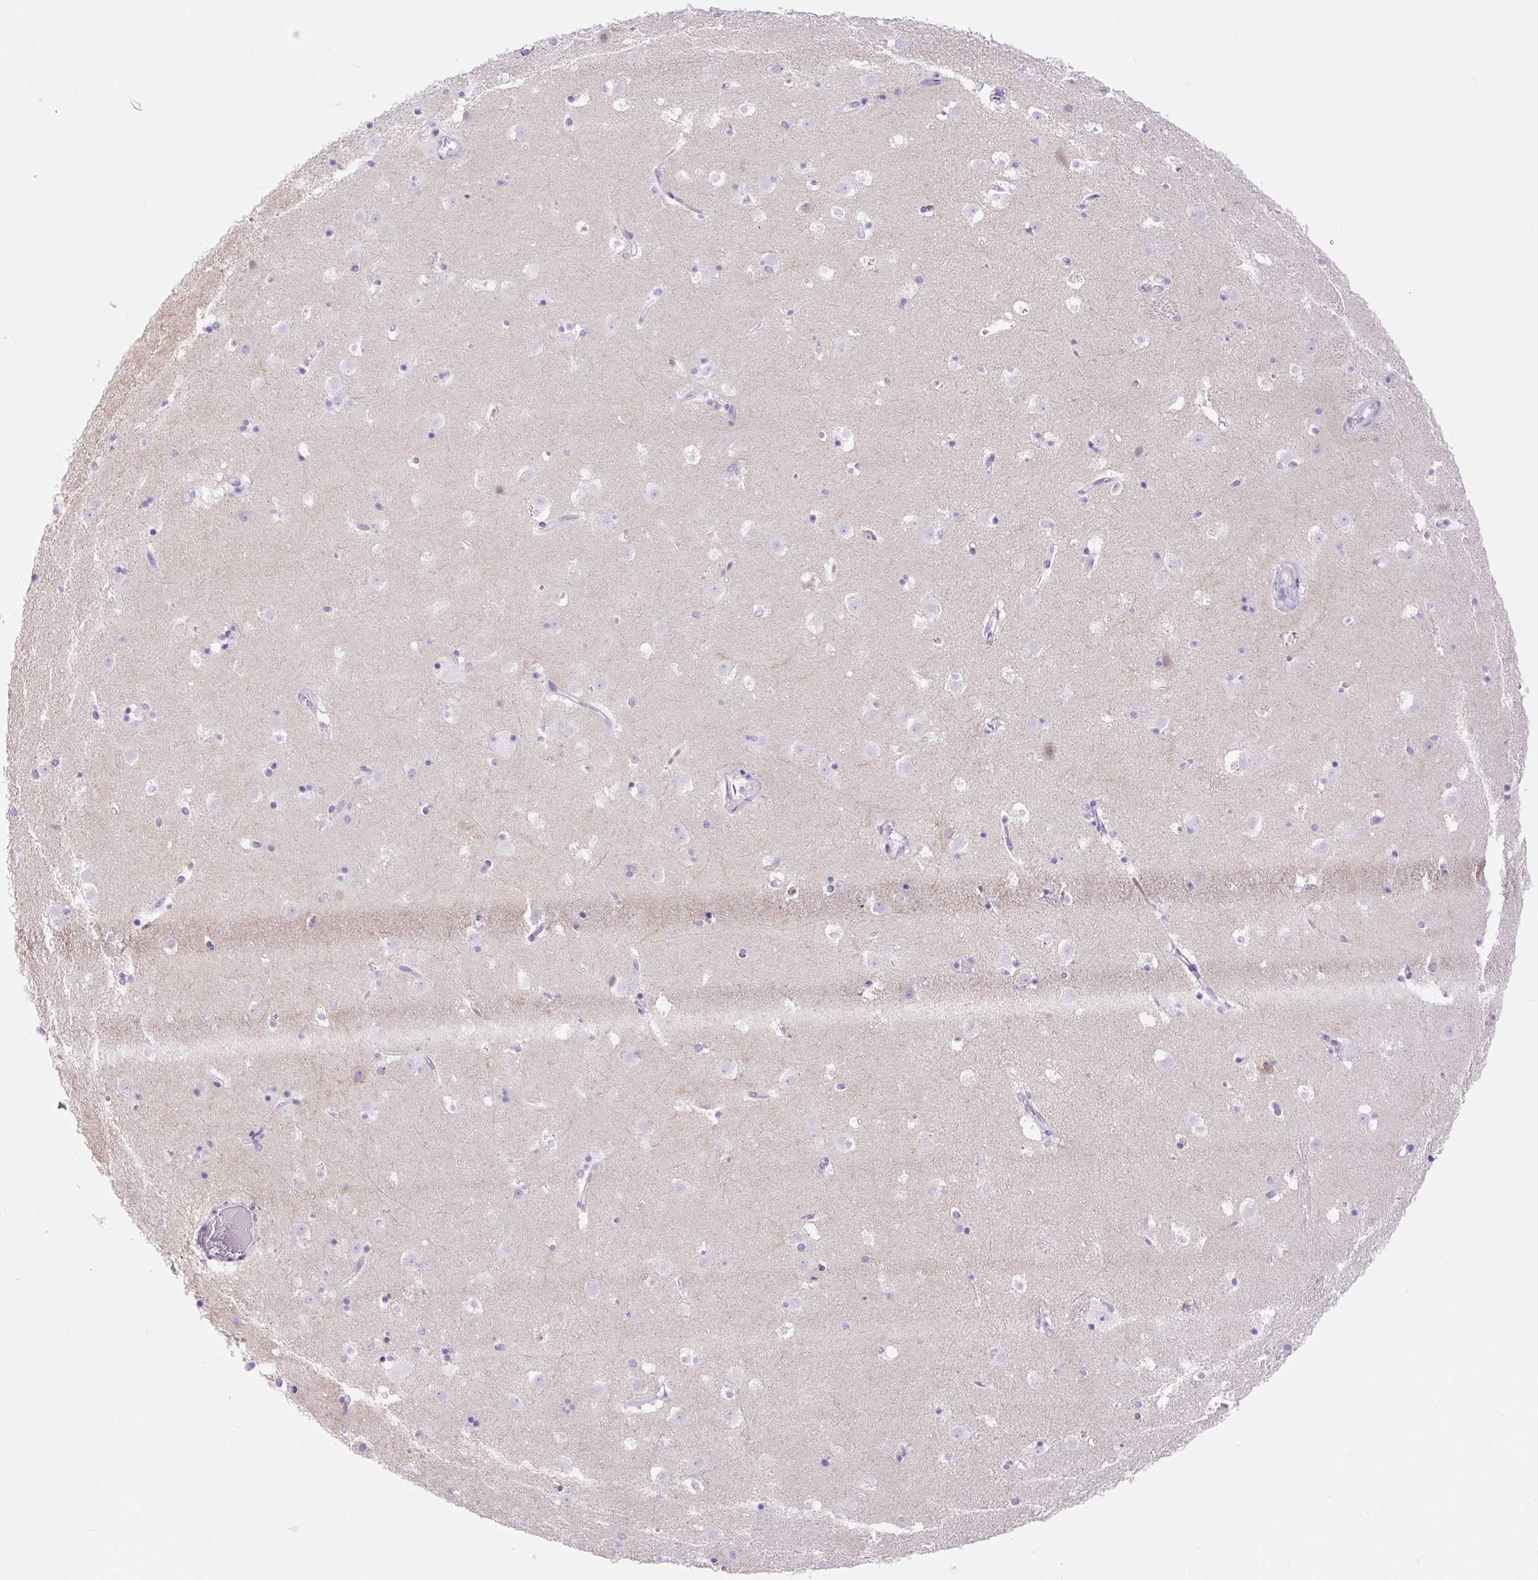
{"staining": {"intensity": "negative", "quantity": "none", "location": "none"}, "tissue": "caudate", "cell_type": "Glial cells", "image_type": "normal", "snomed": [{"axis": "morphology", "description": "Normal tissue, NOS"}, {"axis": "topography", "description": "Lateral ventricle wall"}], "caption": "This is an IHC photomicrograph of unremarkable human caudate. There is no staining in glial cells.", "gene": "PRRT1", "patient": {"sex": "male", "age": 37}}